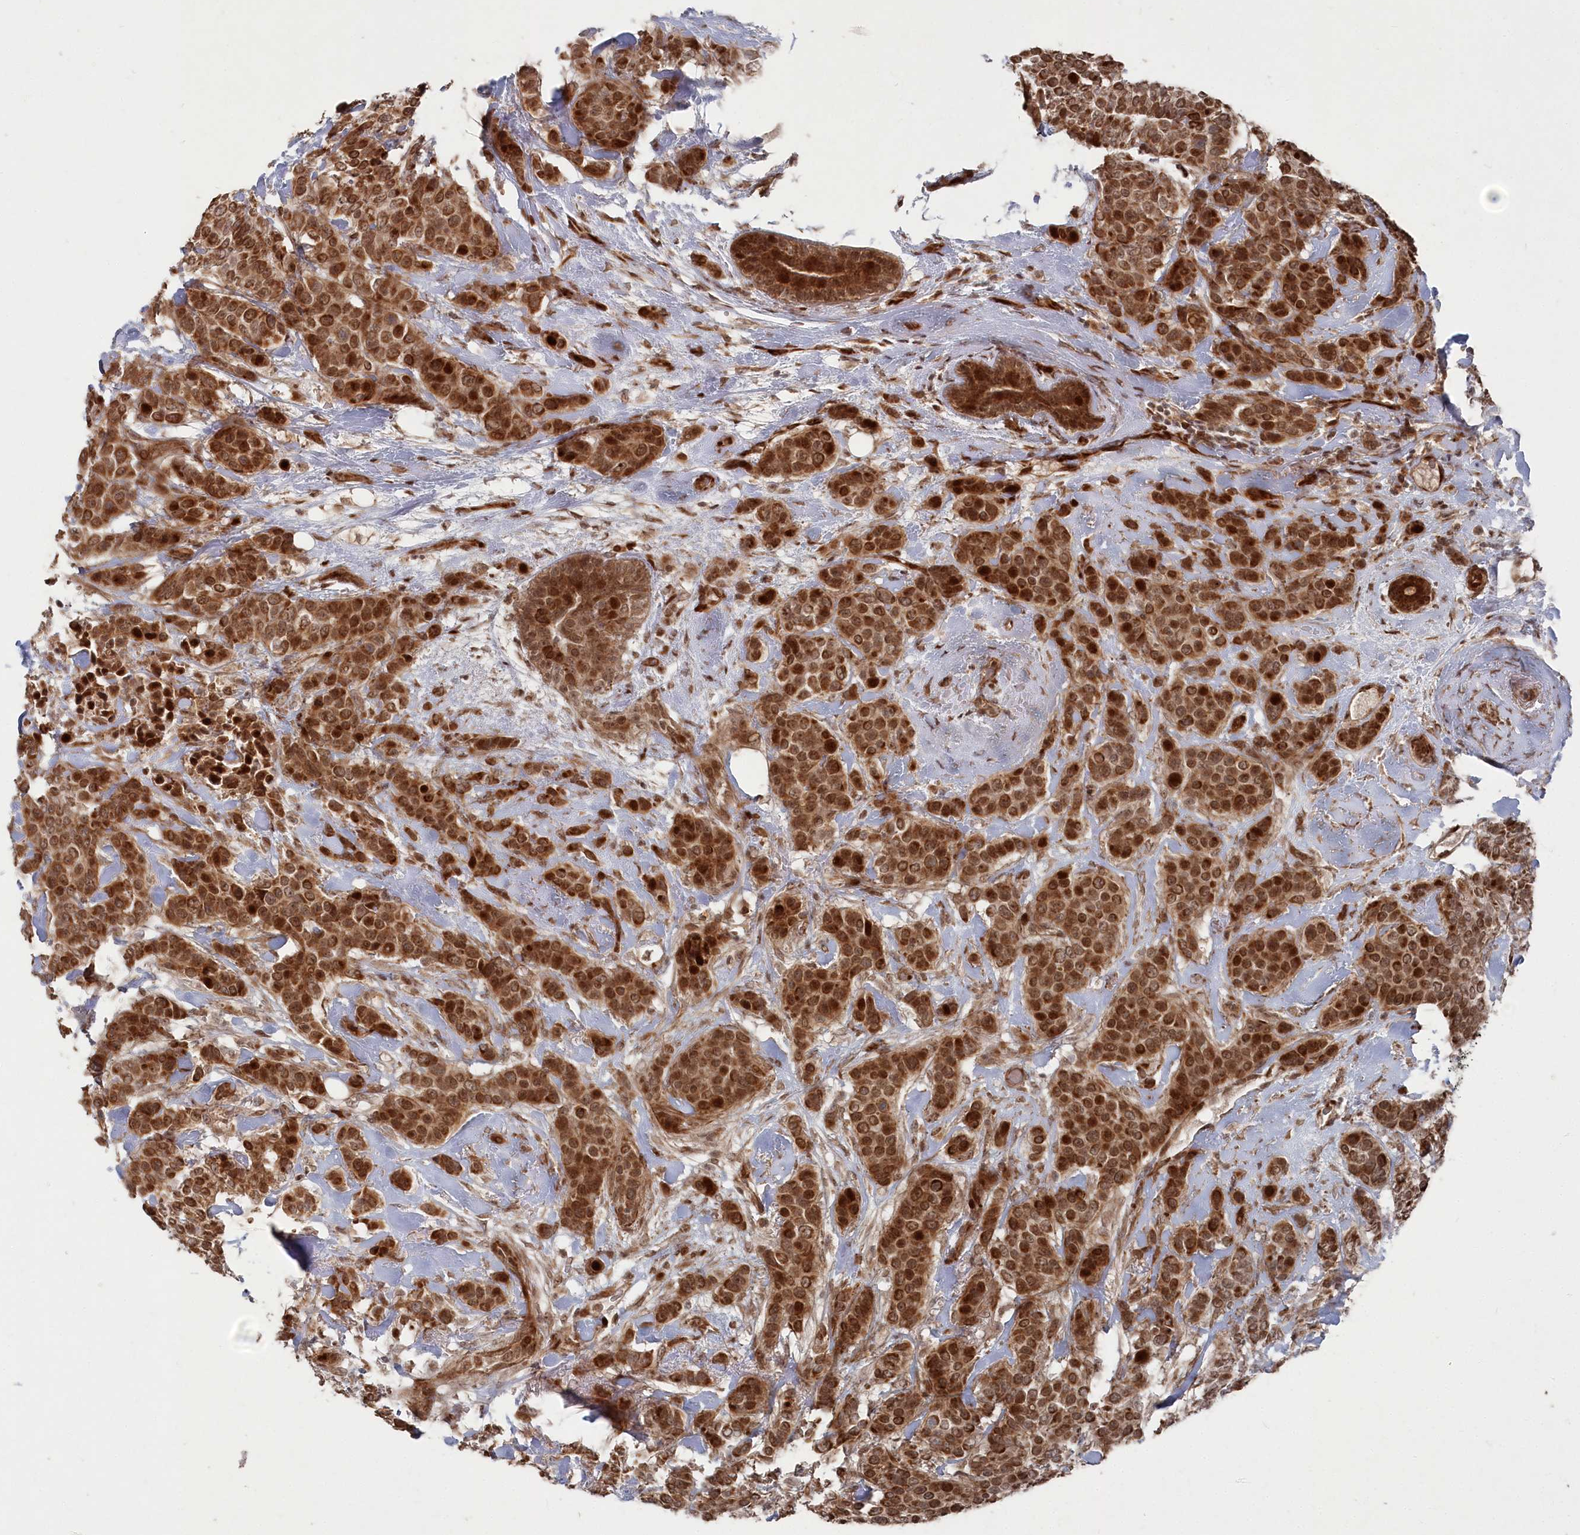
{"staining": {"intensity": "strong", "quantity": ">75%", "location": "cytoplasmic/membranous,nuclear"}, "tissue": "breast cancer", "cell_type": "Tumor cells", "image_type": "cancer", "snomed": [{"axis": "morphology", "description": "Lobular carcinoma"}, {"axis": "topography", "description": "Breast"}], "caption": "Immunohistochemistry micrograph of neoplastic tissue: human breast lobular carcinoma stained using immunohistochemistry exhibits high levels of strong protein expression localized specifically in the cytoplasmic/membranous and nuclear of tumor cells, appearing as a cytoplasmic/membranous and nuclear brown color.", "gene": "POLR3A", "patient": {"sex": "female", "age": 51}}